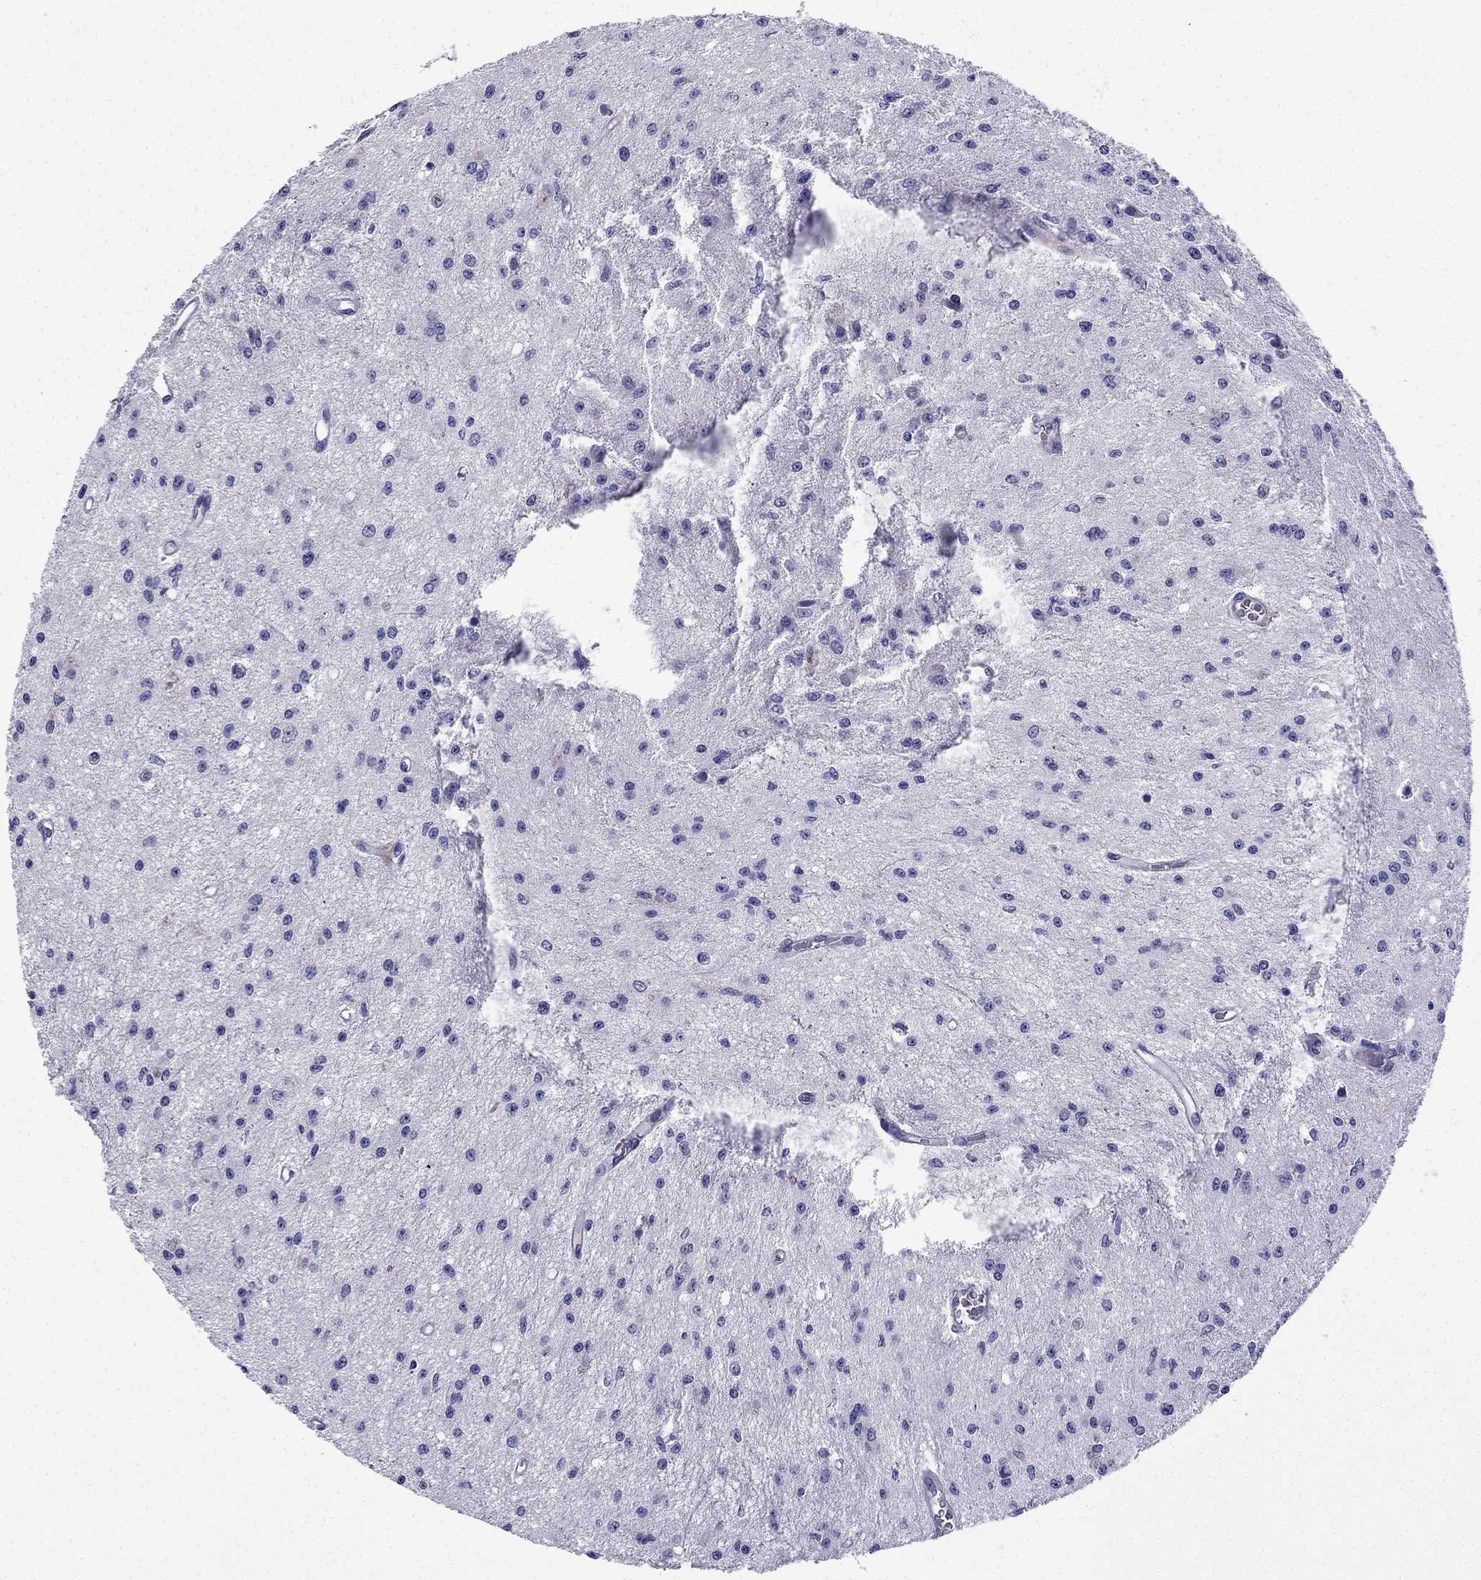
{"staining": {"intensity": "negative", "quantity": "none", "location": "none"}, "tissue": "glioma", "cell_type": "Tumor cells", "image_type": "cancer", "snomed": [{"axis": "morphology", "description": "Glioma, malignant, Low grade"}, {"axis": "topography", "description": "Brain"}], "caption": "Tumor cells show no significant protein positivity in glioma.", "gene": "TSSK4", "patient": {"sex": "female", "age": 45}}